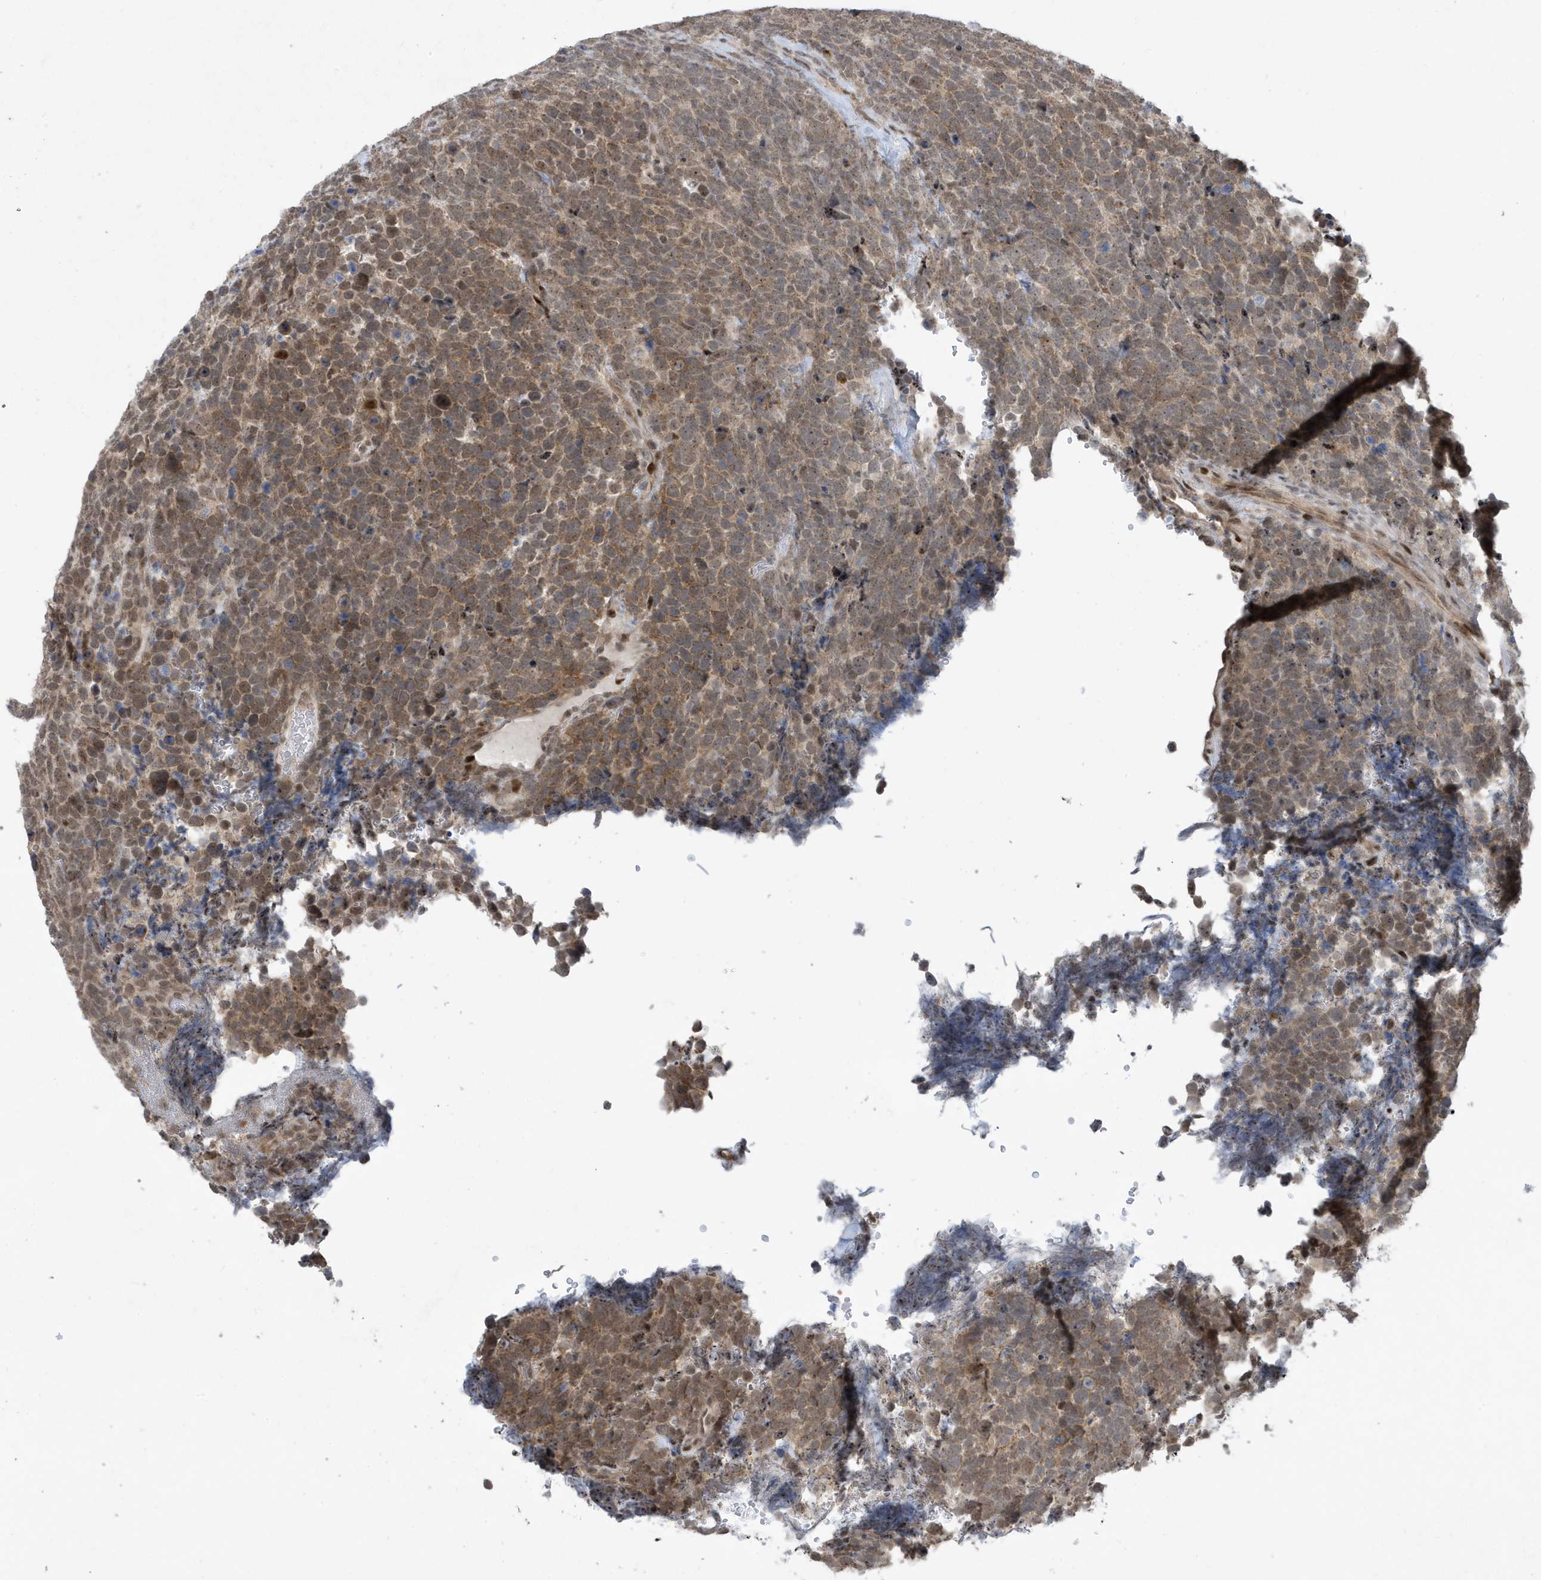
{"staining": {"intensity": "moderate", "quantity": ">75%", "location": "cytoplasmic/membranous,nuclear"}, "tissue": "urothelial cancer", "cell_type": "Tumor cells", "image_type": "cancer", "snomed": [{"axis": "morphology", "description": "Urothelial carcinoma, High grade"}, {"axis": "topography", "description": "Urinary bladder"}], "caption": "Urothelial carcinoma (high-grade) stained with DAB (3,3'-diaminobenzidine) immunohistochemistry displays medium levels of moderate cytoplasmic/membranous and nuclear expression in about >75% of tumor cells.", "gene": "FAM9B", "patient": {"sex": "female", "age": 82}}